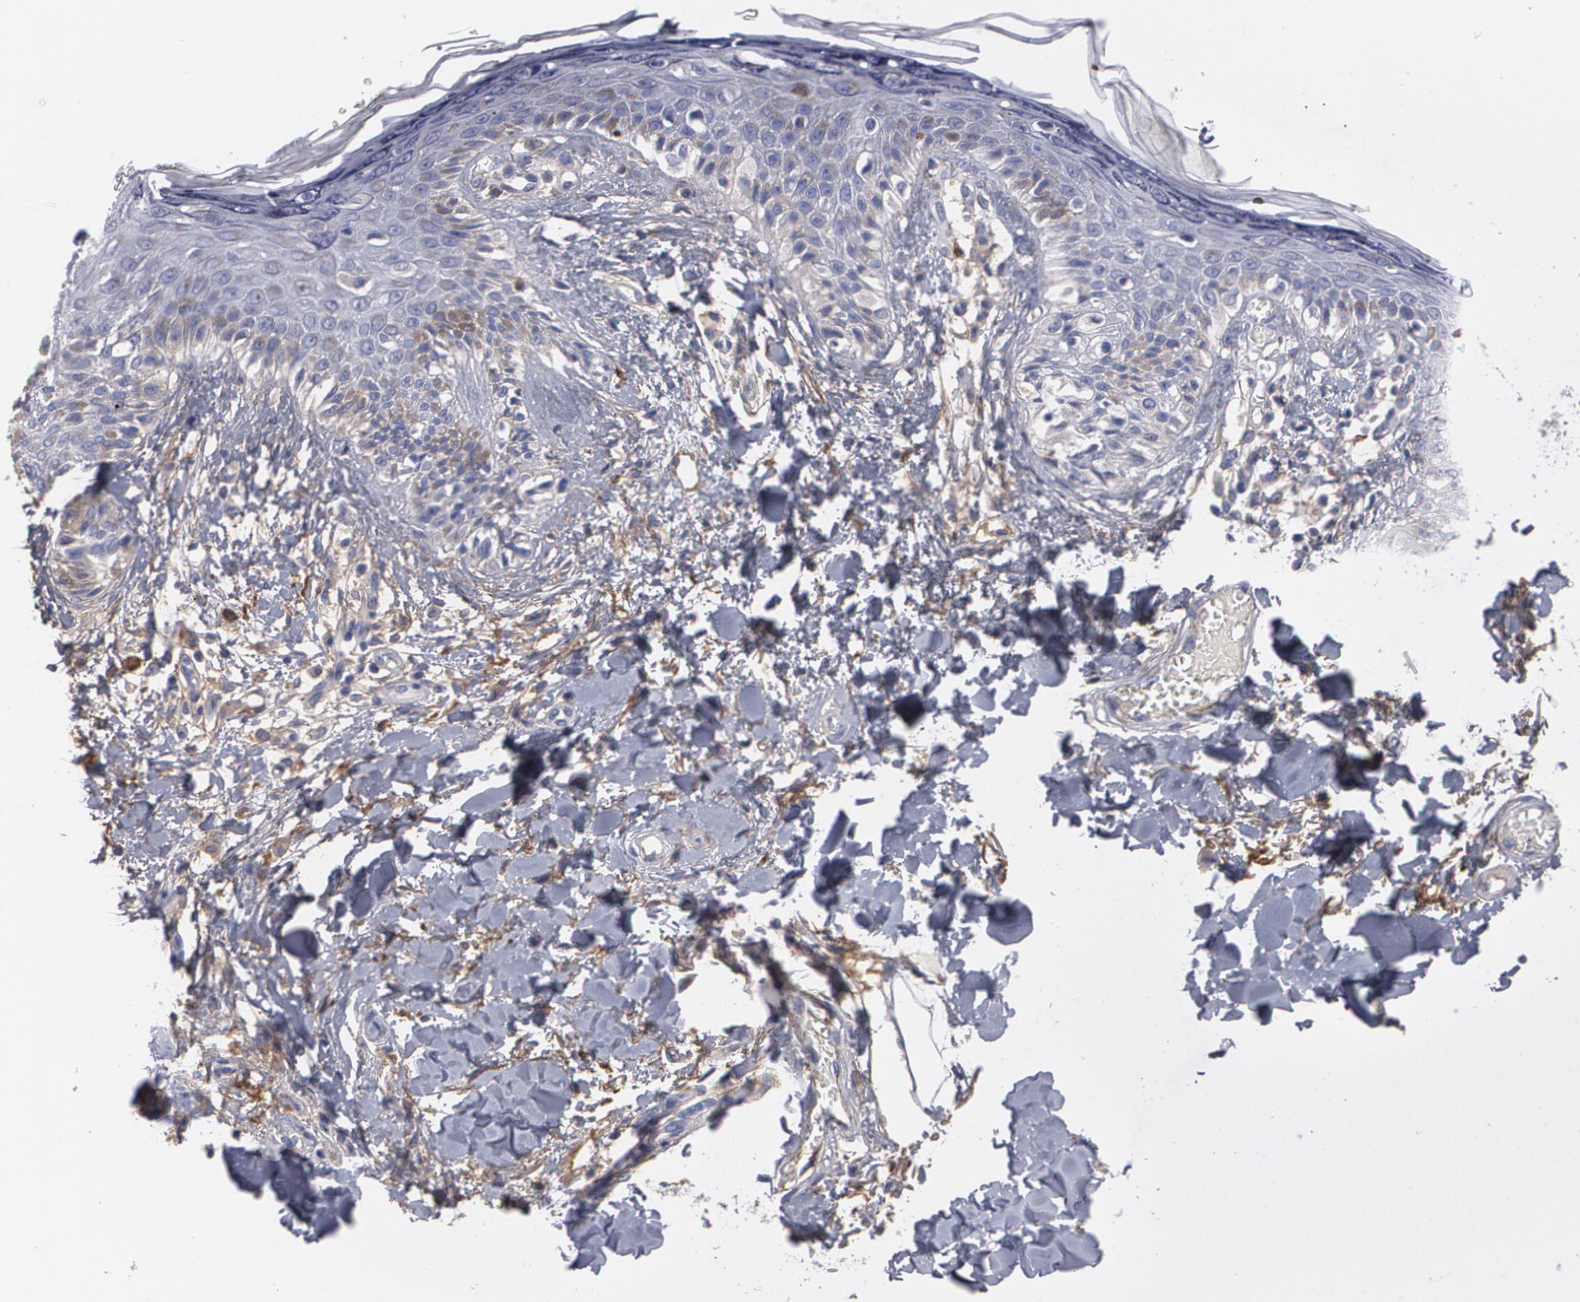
{"staining": {"intensity": "negative", "quantity": "none", "location": "none"}, "tissue": "melanoma", "cell_type": "Tumor cells", "image_type": "cancer", "snomed": [{"axis": "morphology", "description": "Malignant melanoma, NOS"}, {"axis": "topography", "description": "Skin"}], "caption": "Photomicrograph shows no significant protein expression in tumor cells of melanoma.", "gene": "FBLN1", "patient": {"sex": "female", "age": 82}}